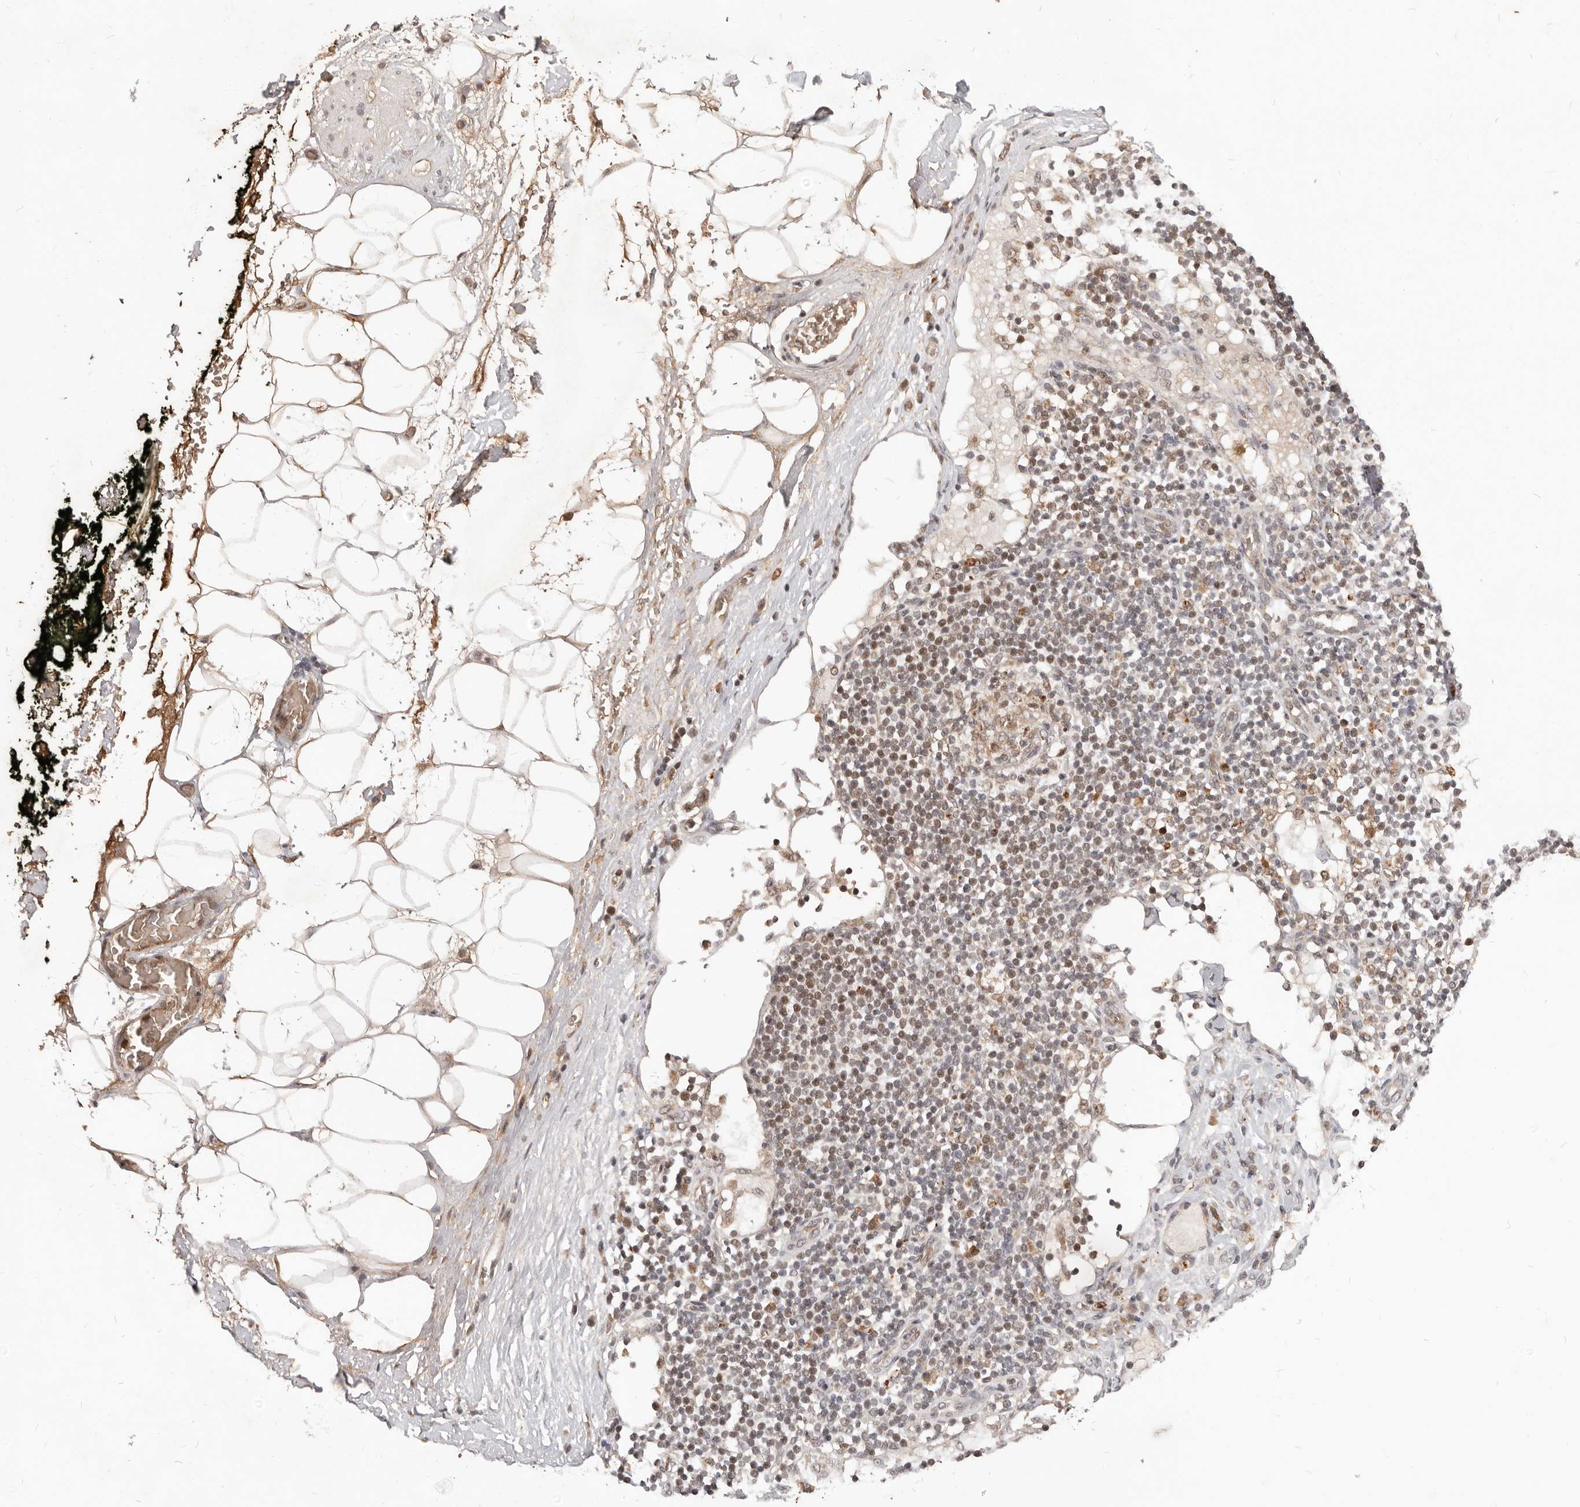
{"staining": {"intensity": "moderate", "quantity": ">75%", "location": "cytoplasmic/membranous"}, "tissue": "adipose tissue", "cell_type": "Adipocytes", "image_type": "normal", "snomed": [{"axis": "morphology", "description": "Normal tissue, NOS"}, {"axis": "morphology", "description": "Adenocarcinoma, NOS"}, {"axis": "topography", "description": "Pancreas"}, {"axis": "topography", "description": "Peripheral nerve tissue"}], "caption": "Moderate cytoplasmic/membranous positivity for a protein is identified in about >75% of adipocytes of normal adipose tissue using IHC.", "gene": "NCOA3", "patient": {"sex": "male", "age": 59}}